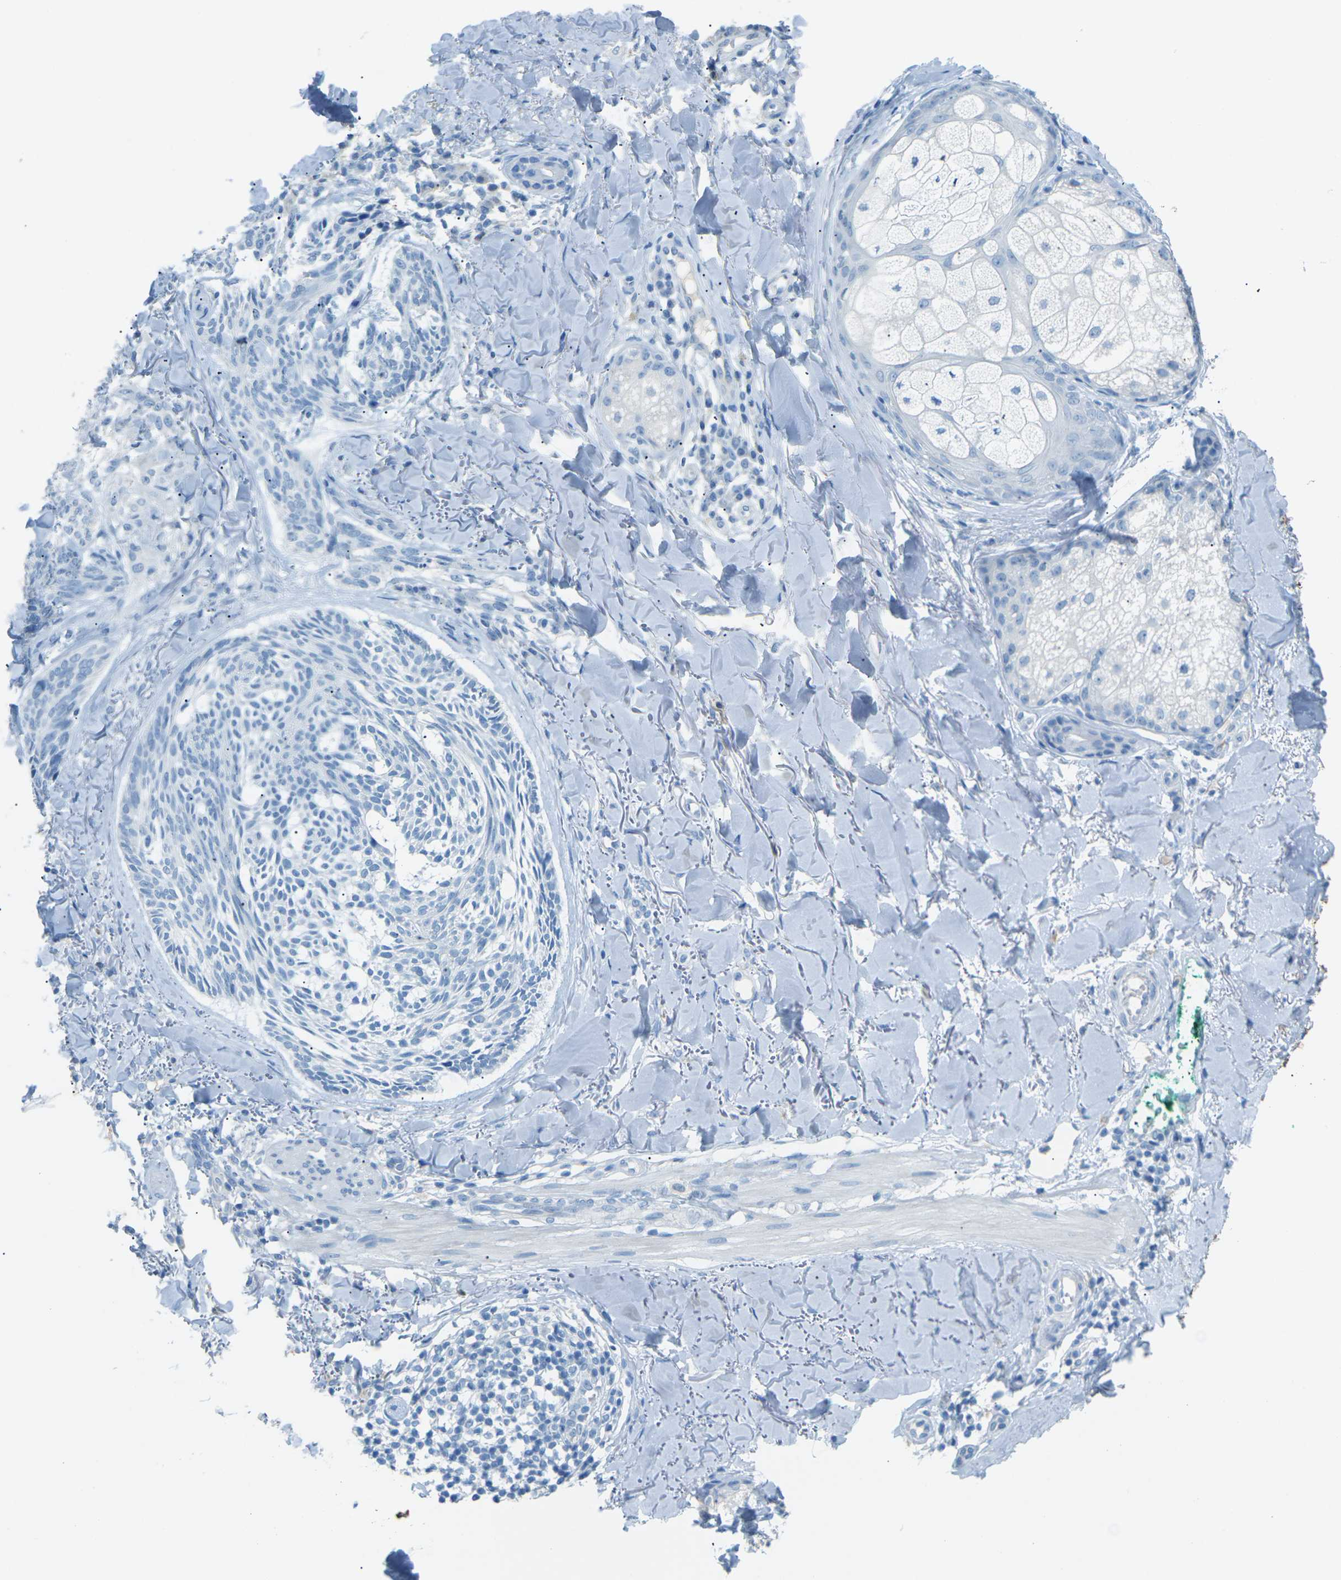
{"staining": {"intensity": "negative", "quantity": "none", "location": "none"}, "tissue": "skin cancer", "cell_type": "Tumor cells", "image_type": "cancer", "snomed": [{"axis": "morphology", "description": "Basal cell carcinoma"}, {"axis": "topography", "description": "Skin"}], "caption": "A high-resolution histopathology image shows IHC staining of basal cell carcinoma (skin), which exhibits no significant expression in tumor cells. Nuclei are stained in blue.", "gene": "CDH16", "patient": {"sex": "male", "age": 43}}